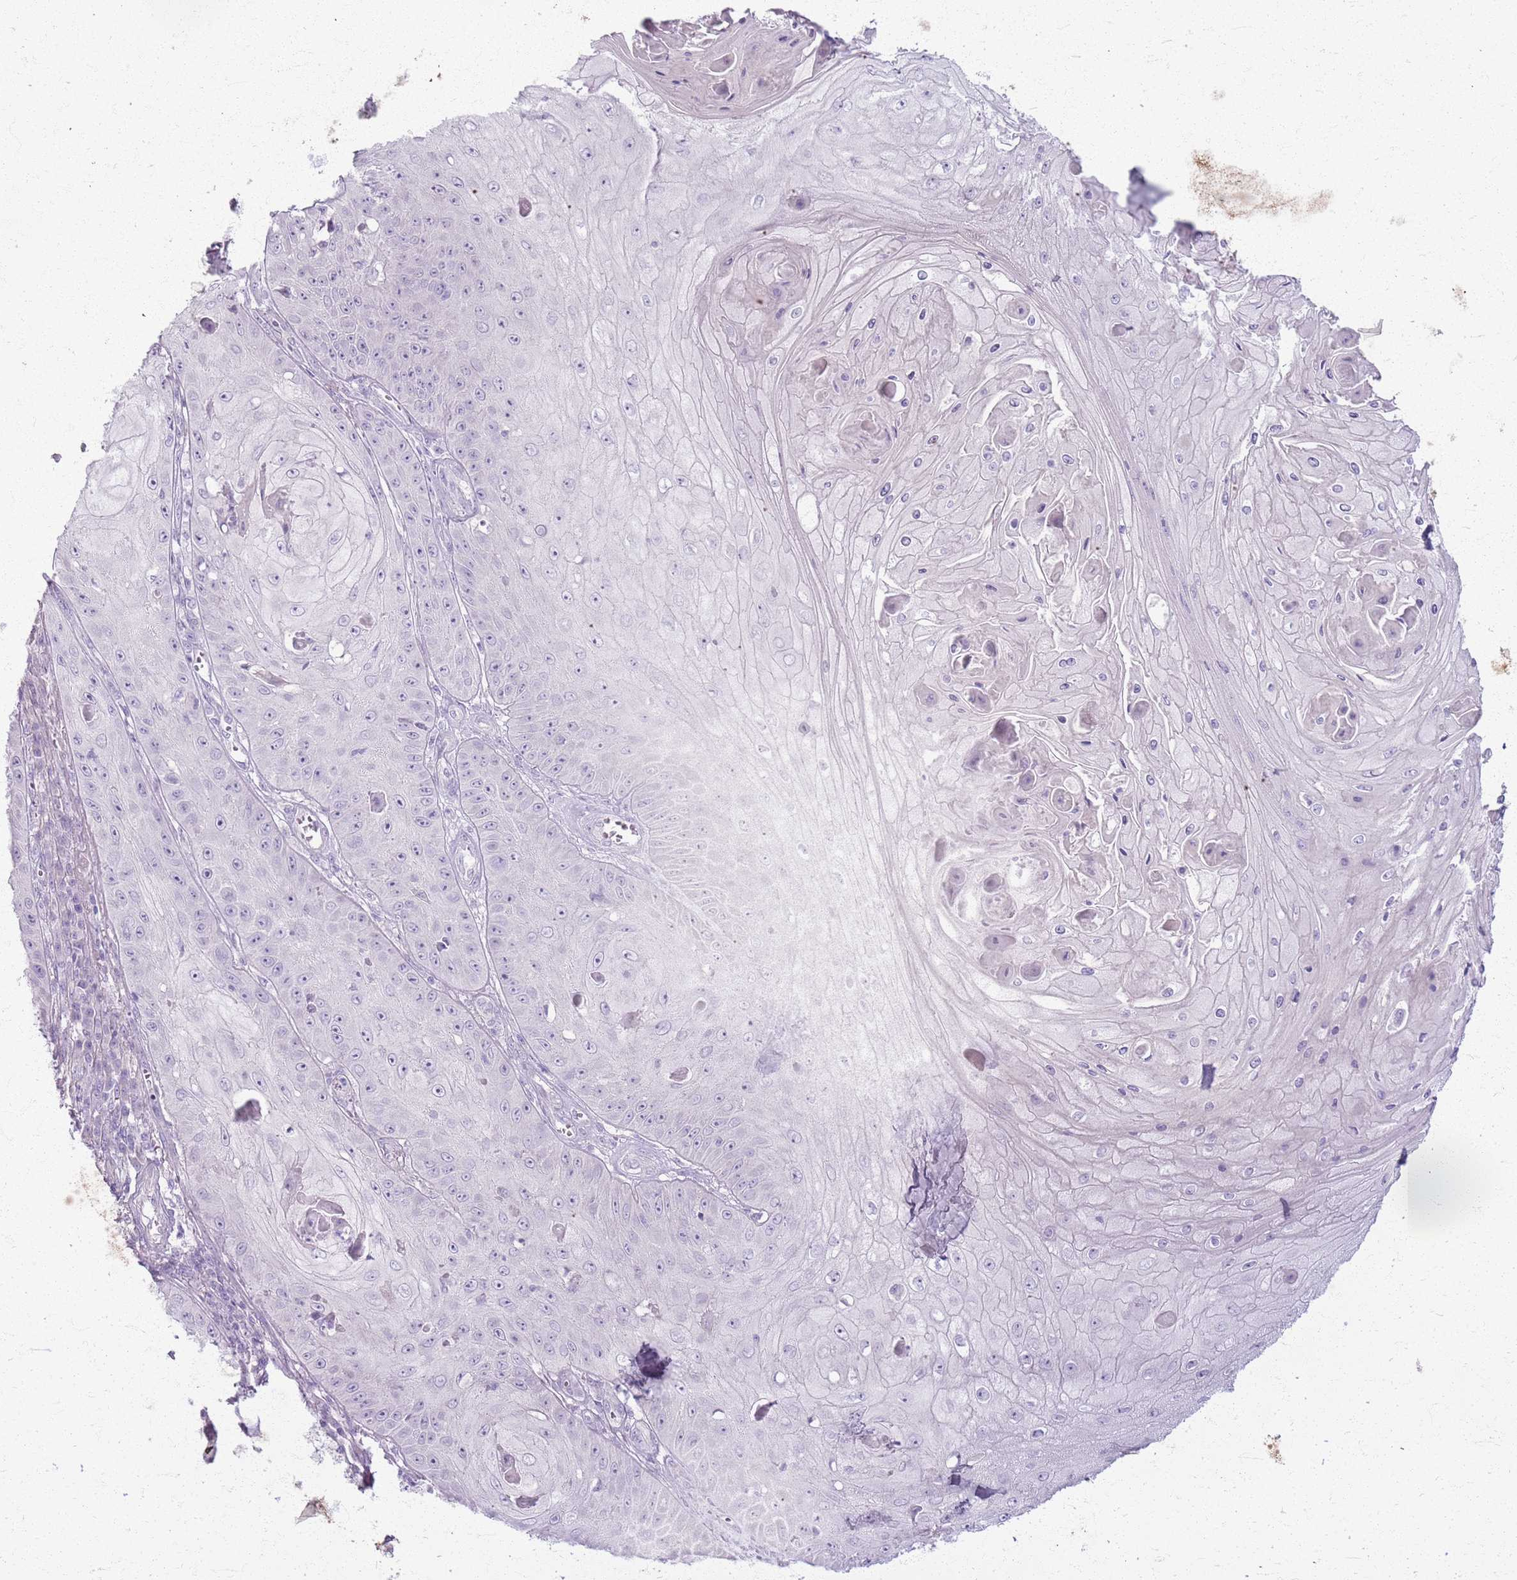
{"staining": {"intensity": "negative", "quantity": "none", "location": "none"}, "tissue": "skin cancer", "cell_type": "Tumor cells", "image_type": "cancer", "snomed": [{"axis": "morphology", "description": "Squamous cell carcinoma, NOS"}, {"axis": "topography", "description": "Skin"}], "caption": "IHC of human squamous cell carcinoma (skin) demonstrates no staining in tumor cells.", "gene": "CSRP3", "patient": {"sex": "male", "age": 70}}